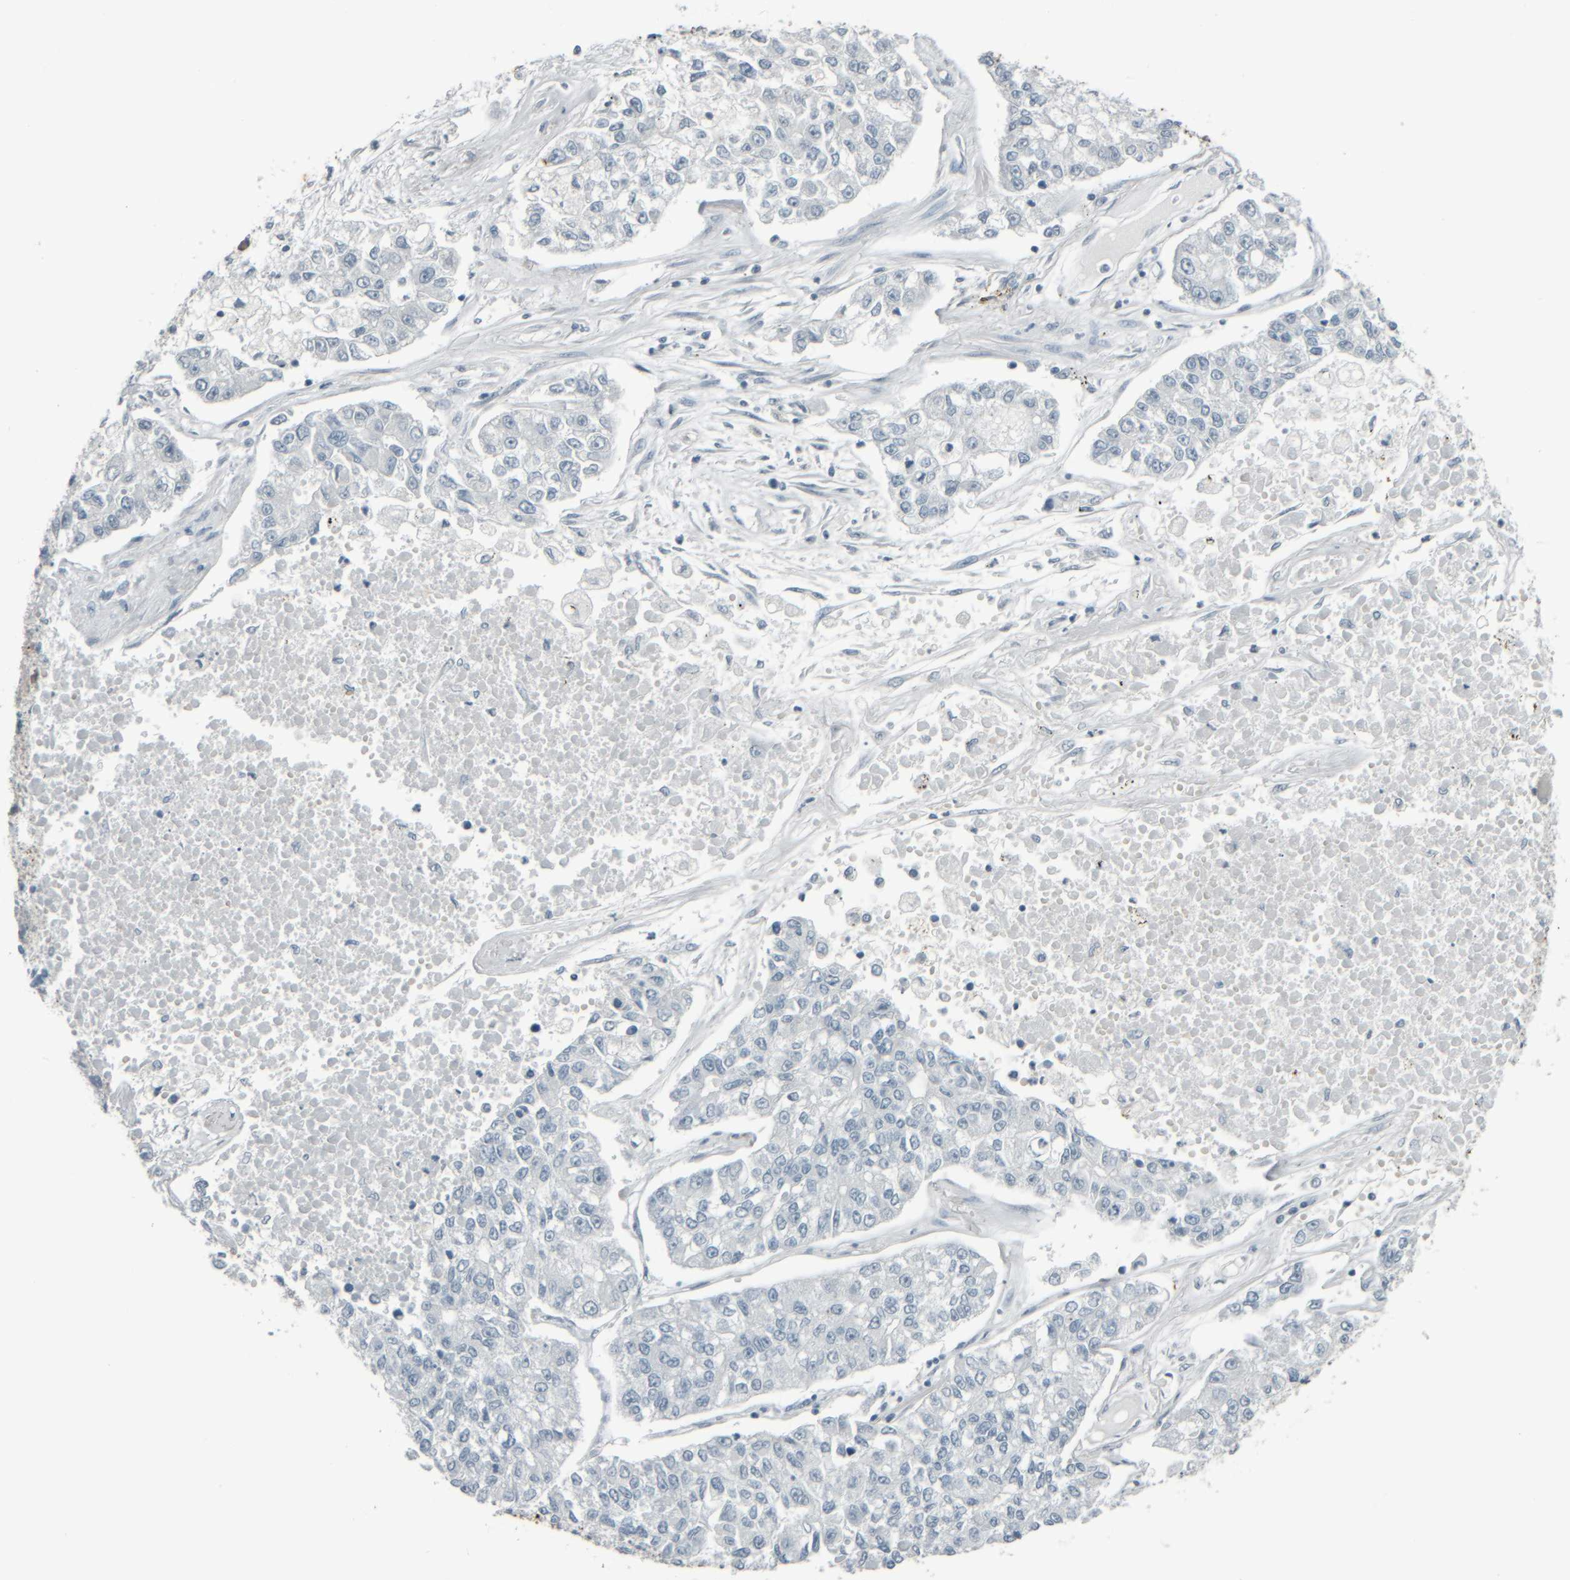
{"staining": {"intensity": "negative", "quantity": "none", "location": "none"}, "tissue": "lung cancer", "cell_type": "Tumor cells", "image_type": "cancer", "snomed": [{"axis": "morphology", "description": "Adenocarcinoma, NOS"}, {"axis": "topography", "description": "Lung"}], "caption": "This is an immunohistochemistry (IHC) micrograph of lung cancer (adenocarcinoma). There is no staining in tumor cells.", "gene": "TPSAB1", "patient": {"sex": "male", "age": 49}}